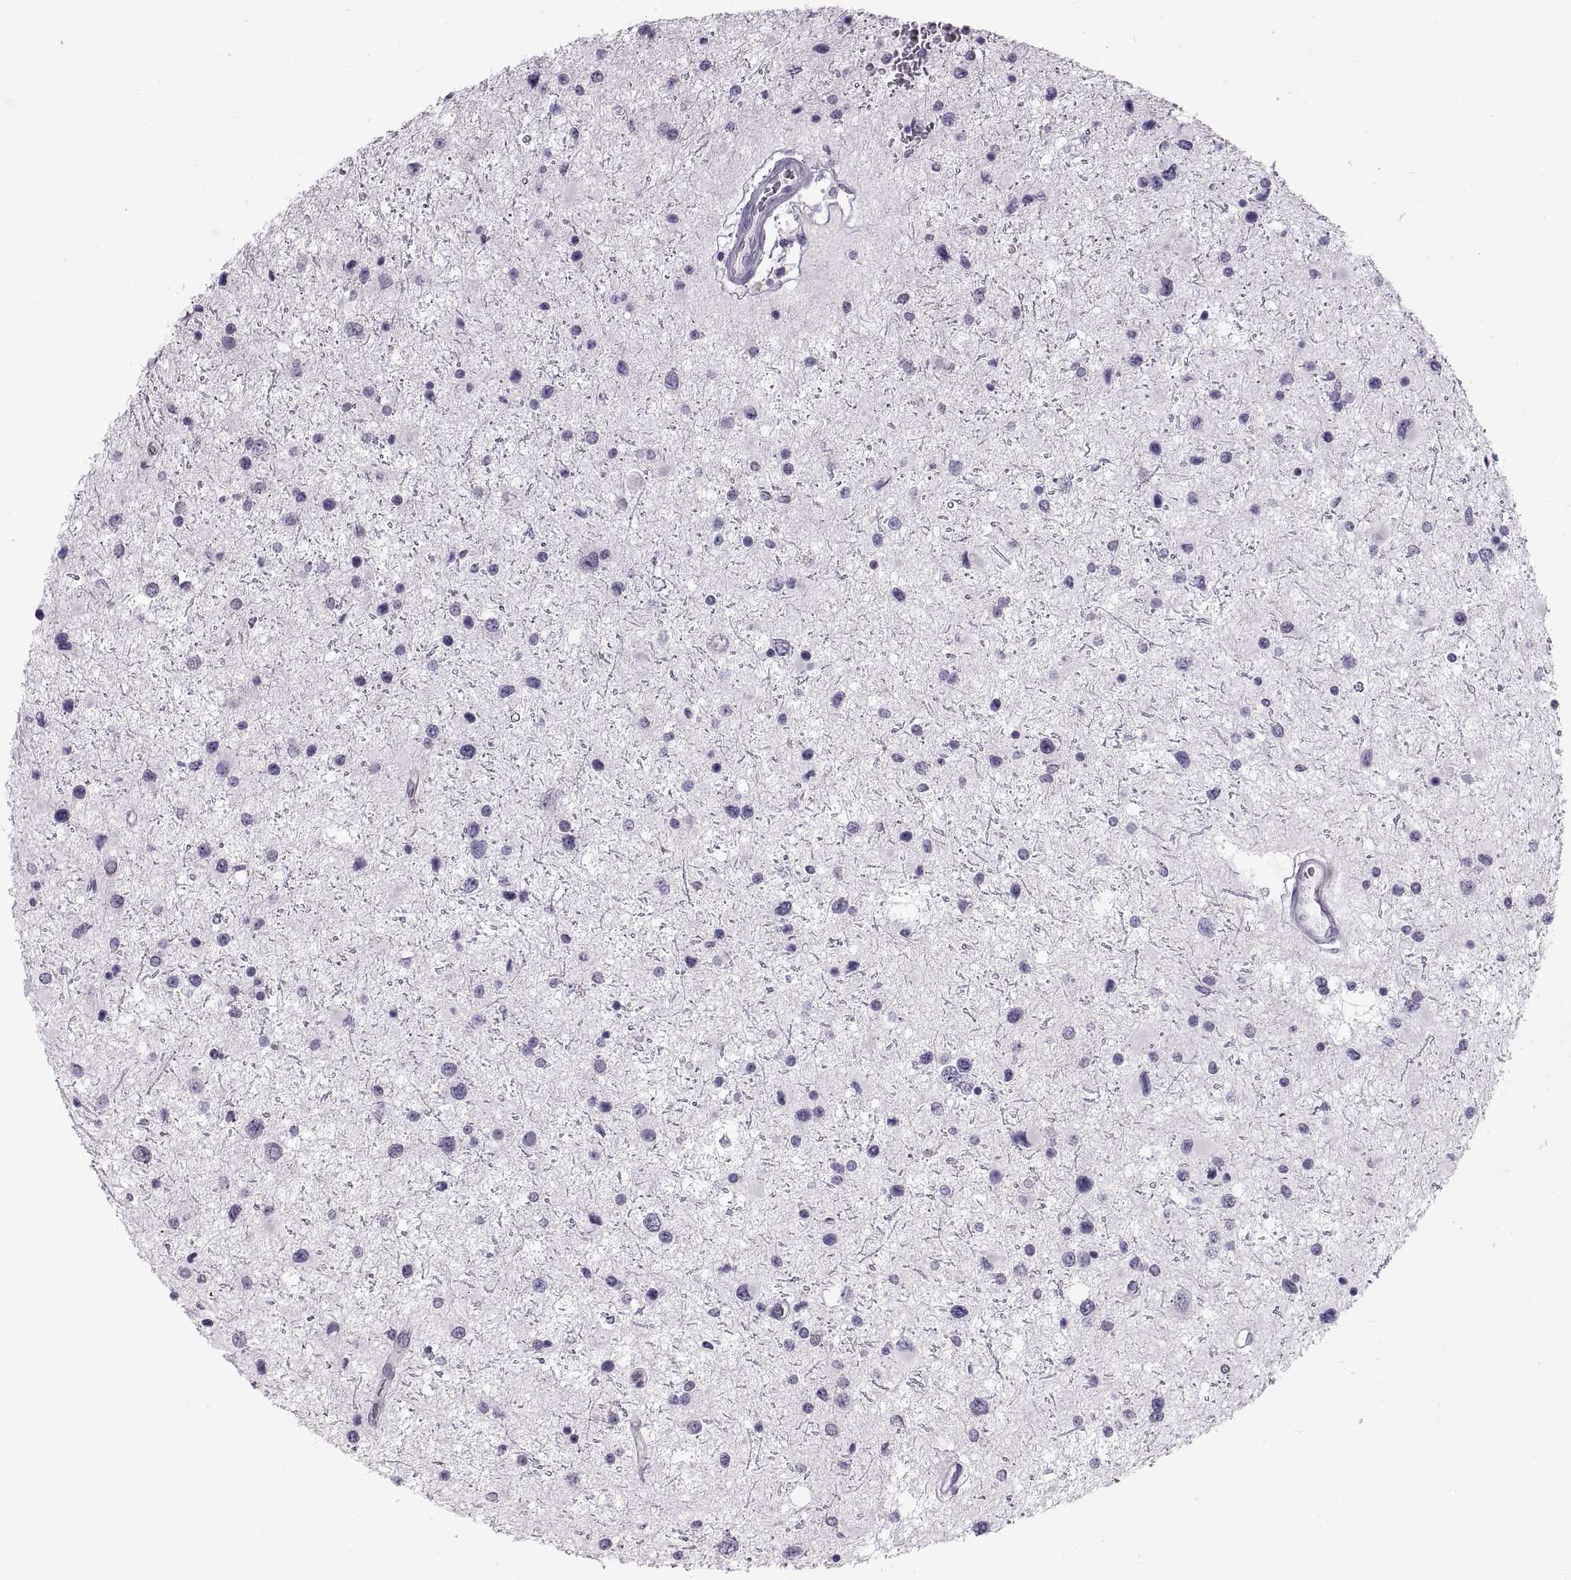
{"staining": {"intensity": "negative", "quantity": "none", "location": "none"}, "tissue": "glioma", "cell_type": "Tumor cells", "image_type": "cancer", "snomed": [{"axis": "morphology", "description": "Glioma, malignant, Low grade"}, {"axis": "topography", "description": "Brain"}], "caption": "An IHC micrograph of malignant glioma (low-grade) is shown. There is no staining in tumor cells of malignant glioma (low-grade).", "gene": "SPACDR", "patient": {"sex": "female", "age": 32}}